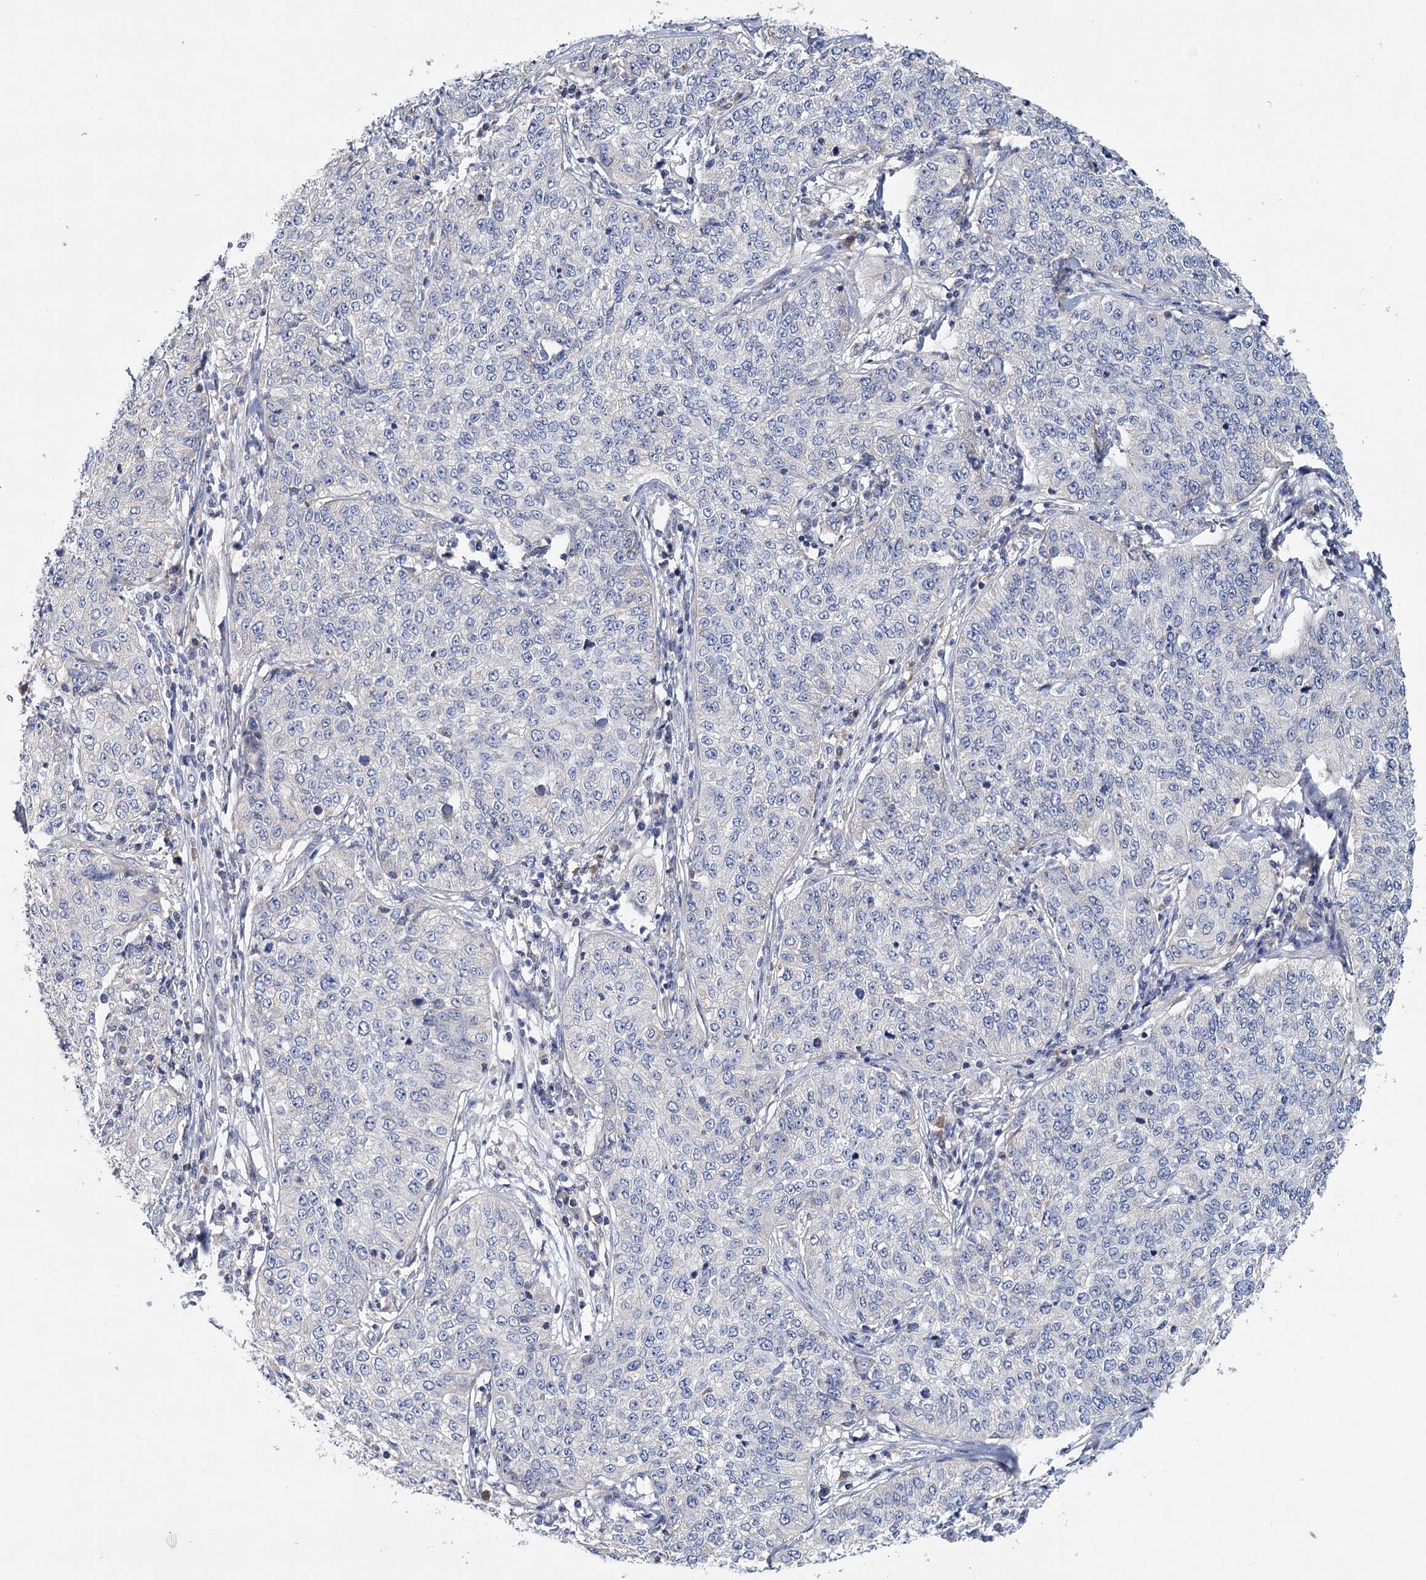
{"staining": {"intensity": "negative", "quantity": "none", "location": "none"}, "tissue": "cervical cancer", "cell_type": "Tumor cells", "image_type": "cancer", "snomed": [{"axis": "morphology", "description": "Squamous cell carcinoma, NOS"}, {"axis": "topography", "description": "Cervix"}], "caption": "High magnification brightfield microscopy of cervical squamous cell carcinoma stained with DAB (brown) and counterstained with hematoxylin (blue): tumor cells show no significant staining.", "gene": "ANKRD16", "patient": {"sex": "female", "age": 35}}